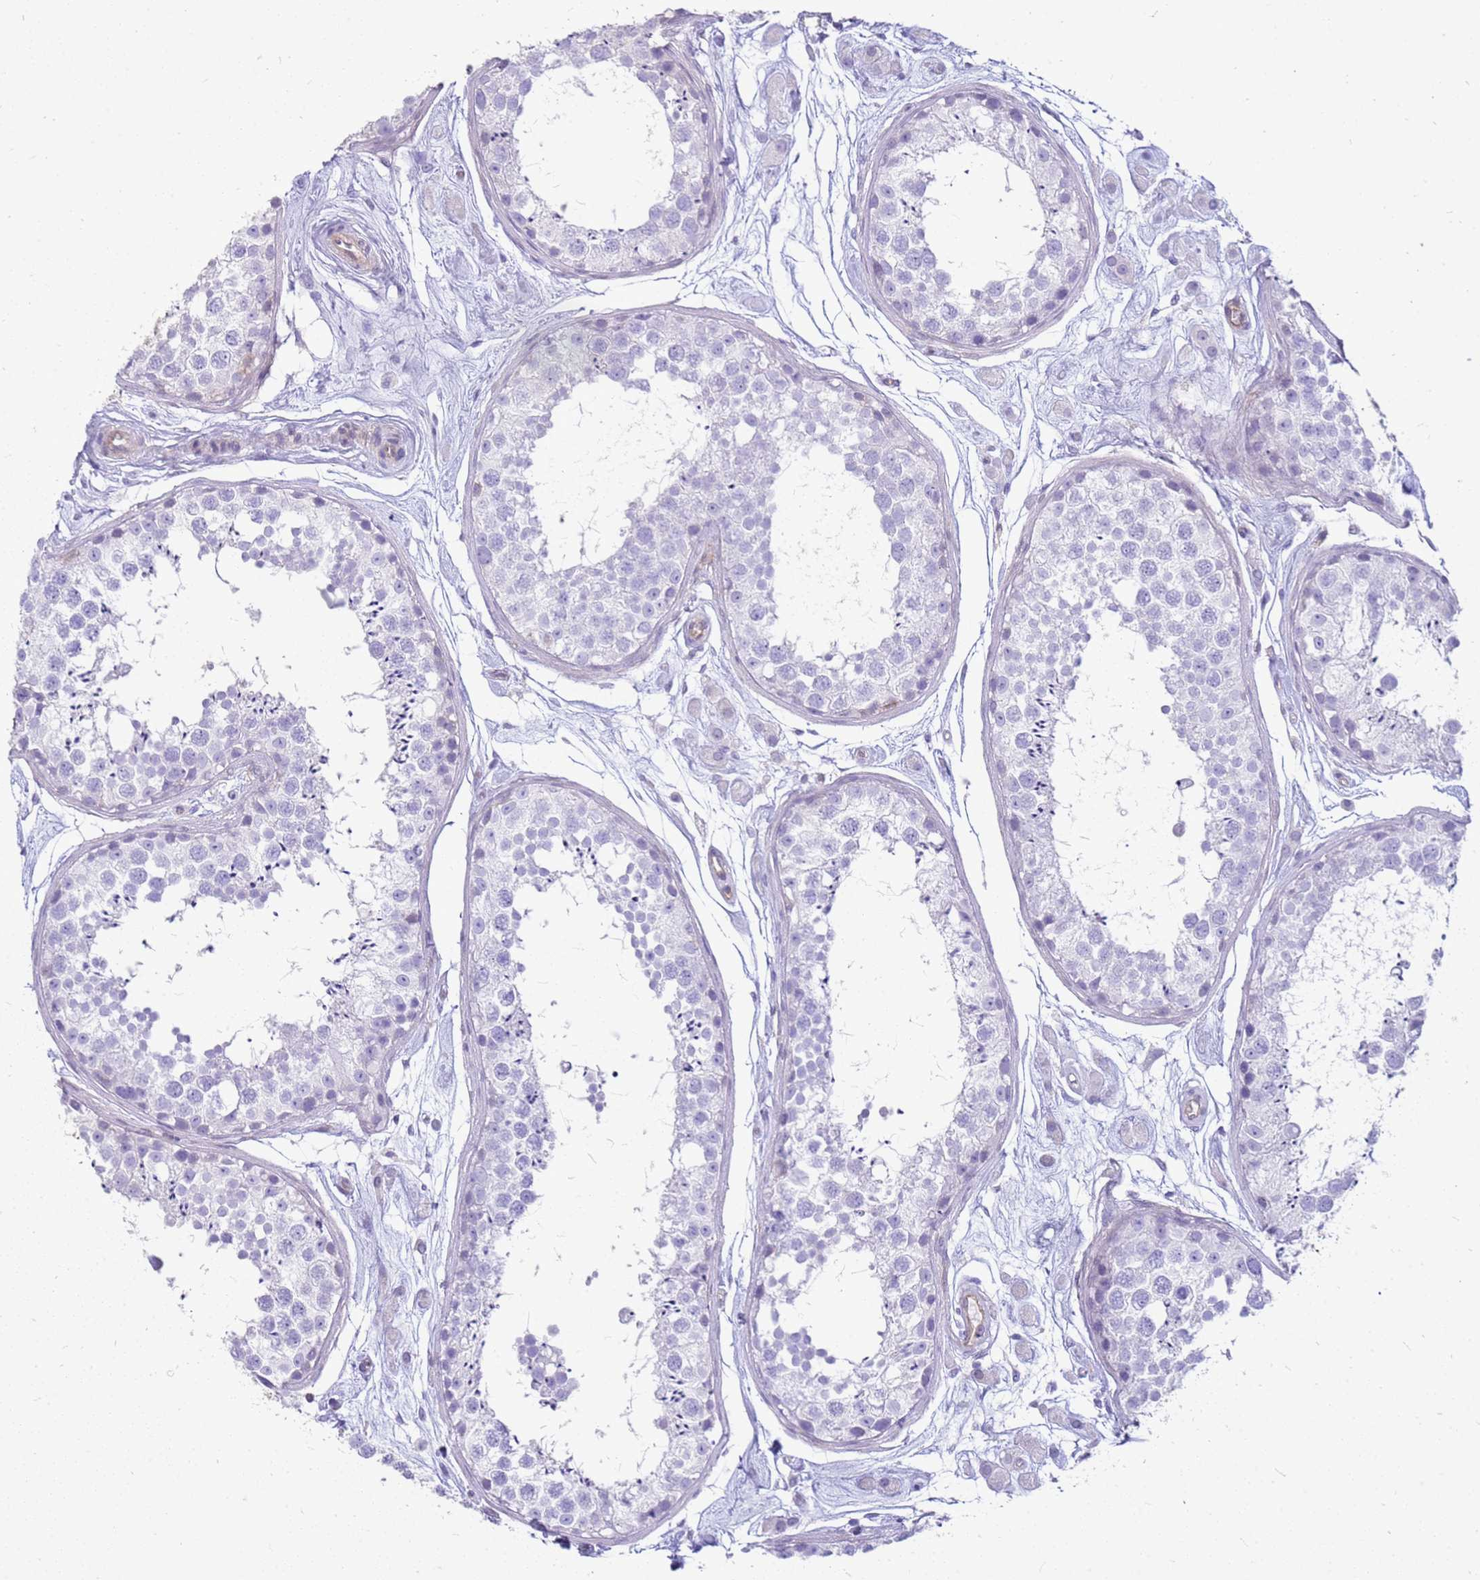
{"staining": {"intensity": "negative", "quantity": "none", "location": "none"}, "tissue": "testis", "cell_type": "Cells in seminiferous ducts", "image_type": "normal", "snomed": [{"axis": "morphology", "description": "Normal tissue, NOS"}, {"axis": "topography", "description": "Testis"}], "caption": "Testis was stained to show a protein in brown. There is no significant staining in cells in seminiferous ducts. (Stains: DAB immunohistochemistry (IHC) with hematoxylin counter stain, Microscopy: brightfield microscopy at high magnification).", "gene": "HSPB1", "patient": {"sex": "male", "age": 25}}